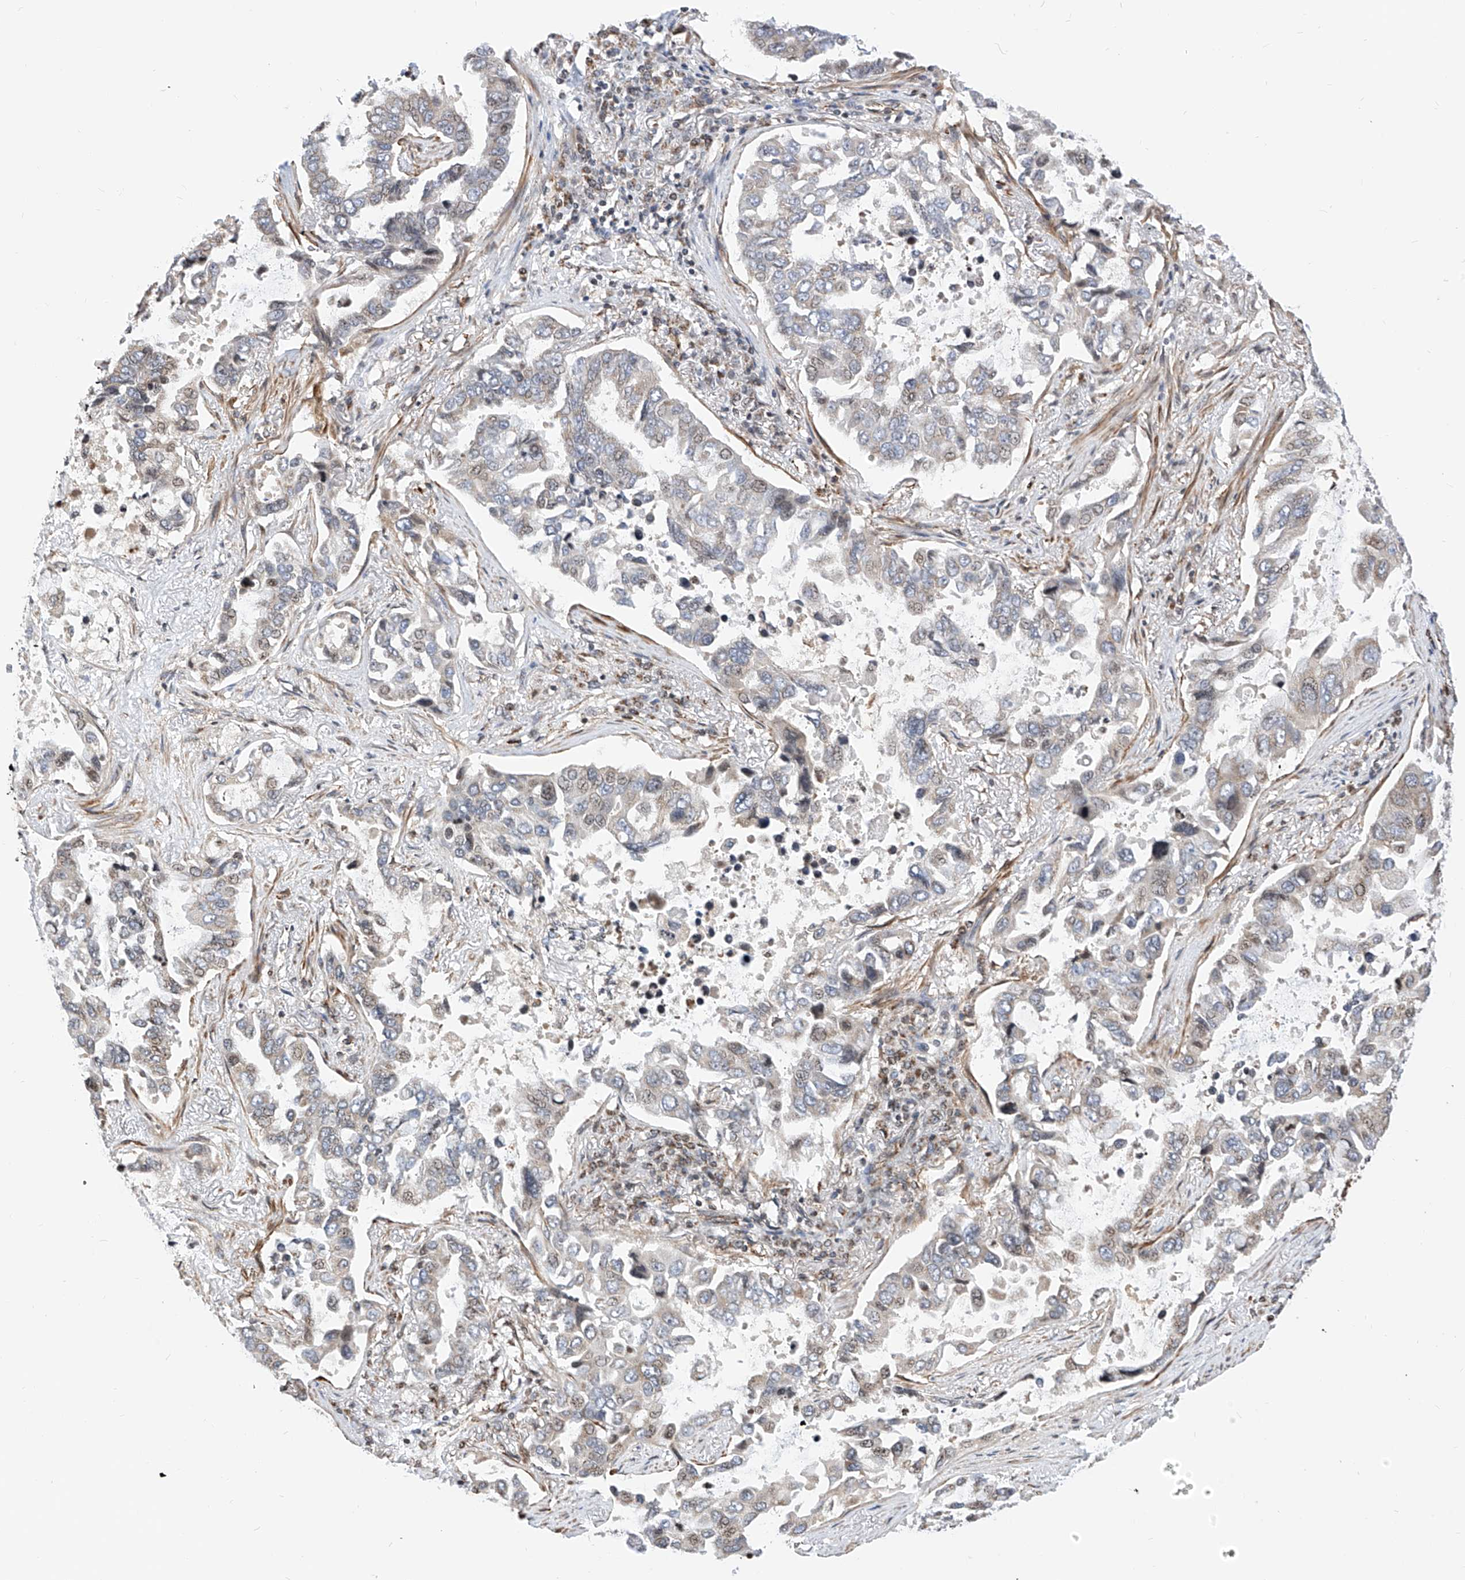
{"staining": {"intensity": "negative", "quantity": "none", "location": "none"}, "tissue": "lung cancer", "cell_type": "Tumor cells", "image_type": "cancer", "snomed": [{"axis": "morphology", "description": "Squamous cell carcinoma, NOS"}, {"axis": "topography", "description": "Lung"}], "caption": "High power microscopy photomicrograph of an IHC photomicrograph of lung cancer (squamous cell carcinoma), revealing no significant staining in tumor cells. The staining is performed using DAB (3,3'-diaminobenzidine) brown chromogen with nuclei counter-stained in using hematoxylin.", "gene": "TTLL8", "patient": {"sex": "male", "age": 66}}